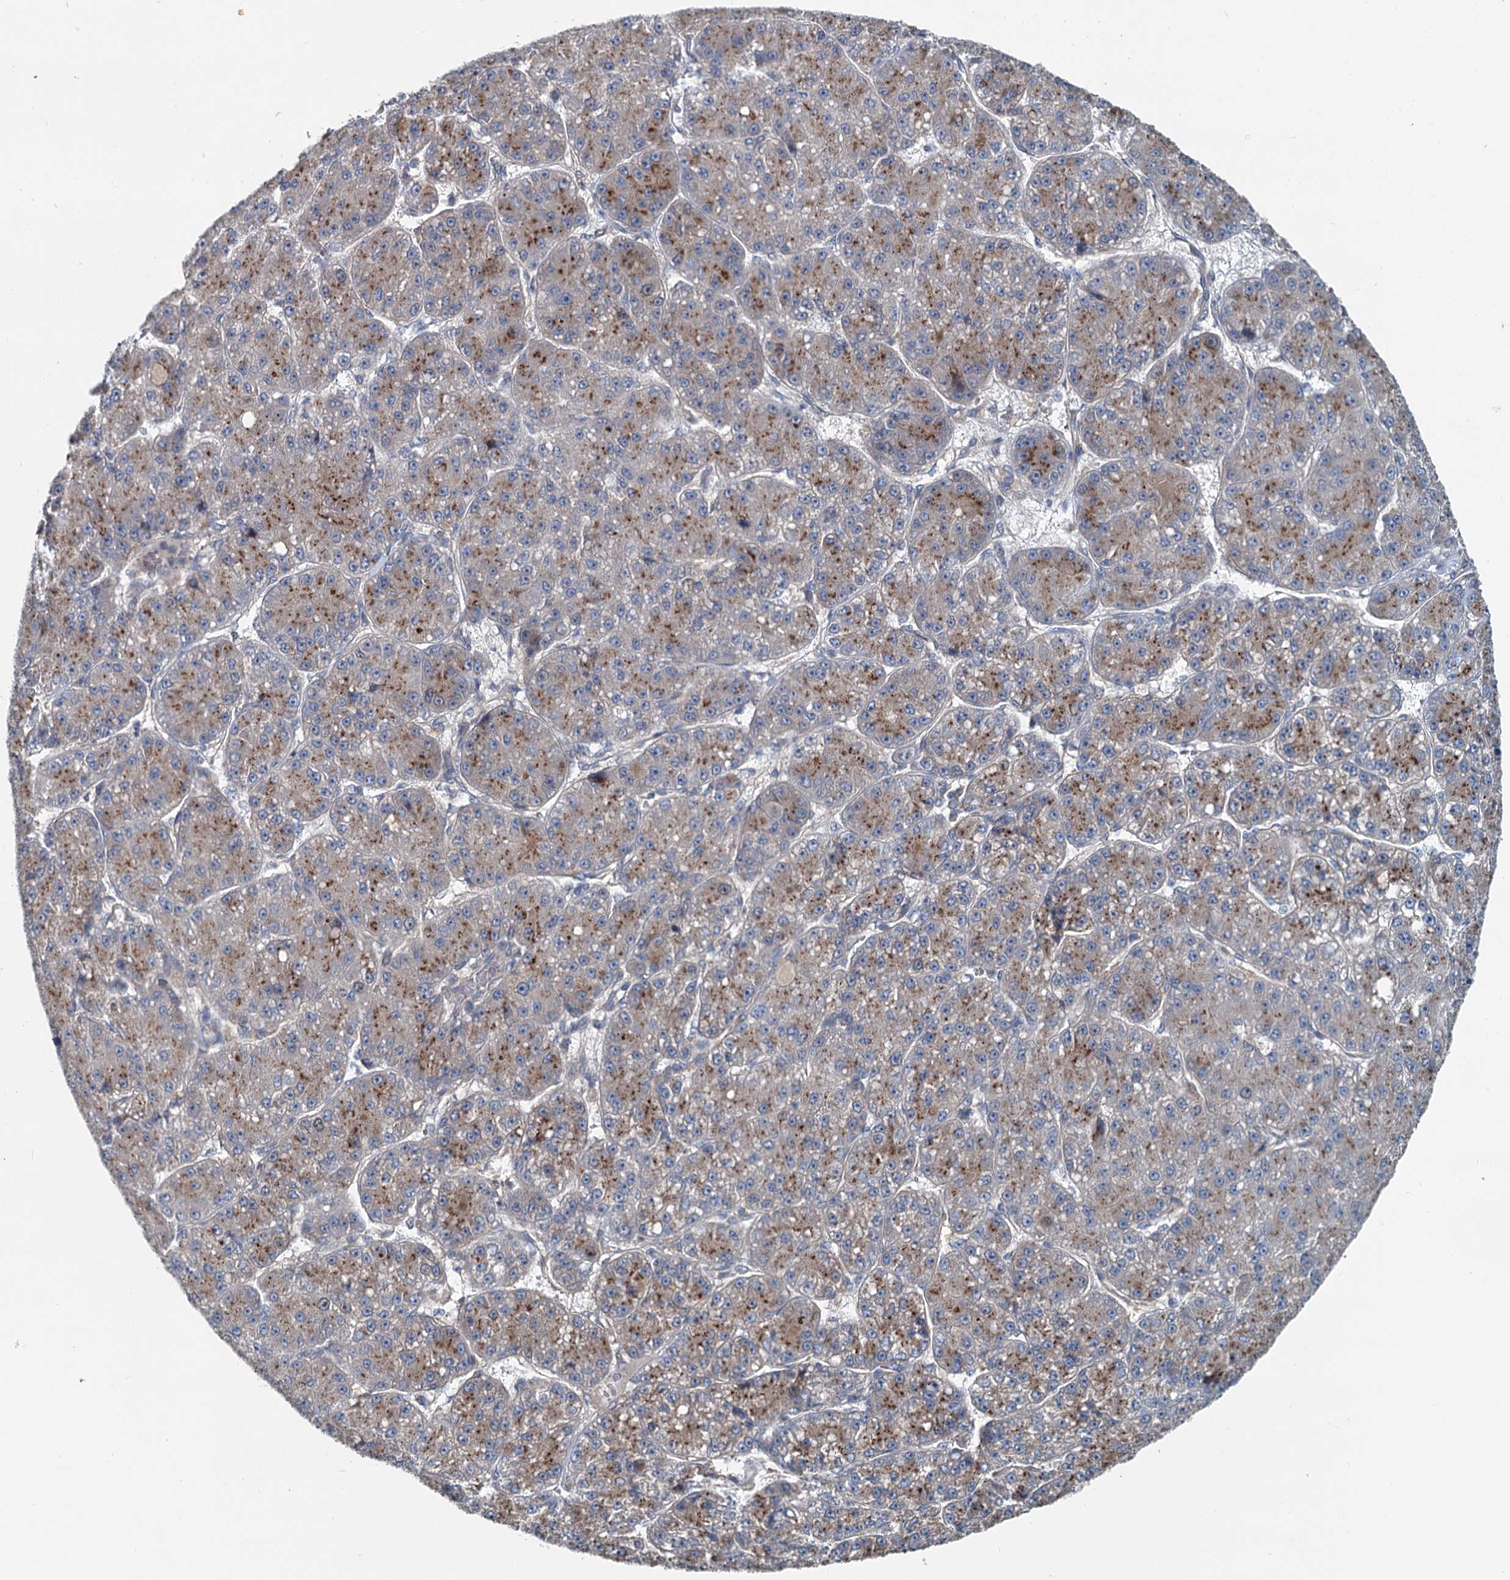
{"staining": {"intensity": "moderate", "quantity": "25%-75%", "location": "cytoplasmic/membranous"}, "tissue": "liver cancer", "cell_type": "Tumor cells", "image_type": "cancer", "snomed": [{"axis": "morphology", "description": "Carcinoma, Hepatocellular, NOS"}, {"axis": "topography", "description": "Liver"}], "caption": "A brown stain labels moderate cytoplasmic/membranous staining of a protein in liver cancer (hepatocellular carcinoma) tumor cells.", "gene": "TEDC1", "patient": {"sex": "male", "age": 67}}